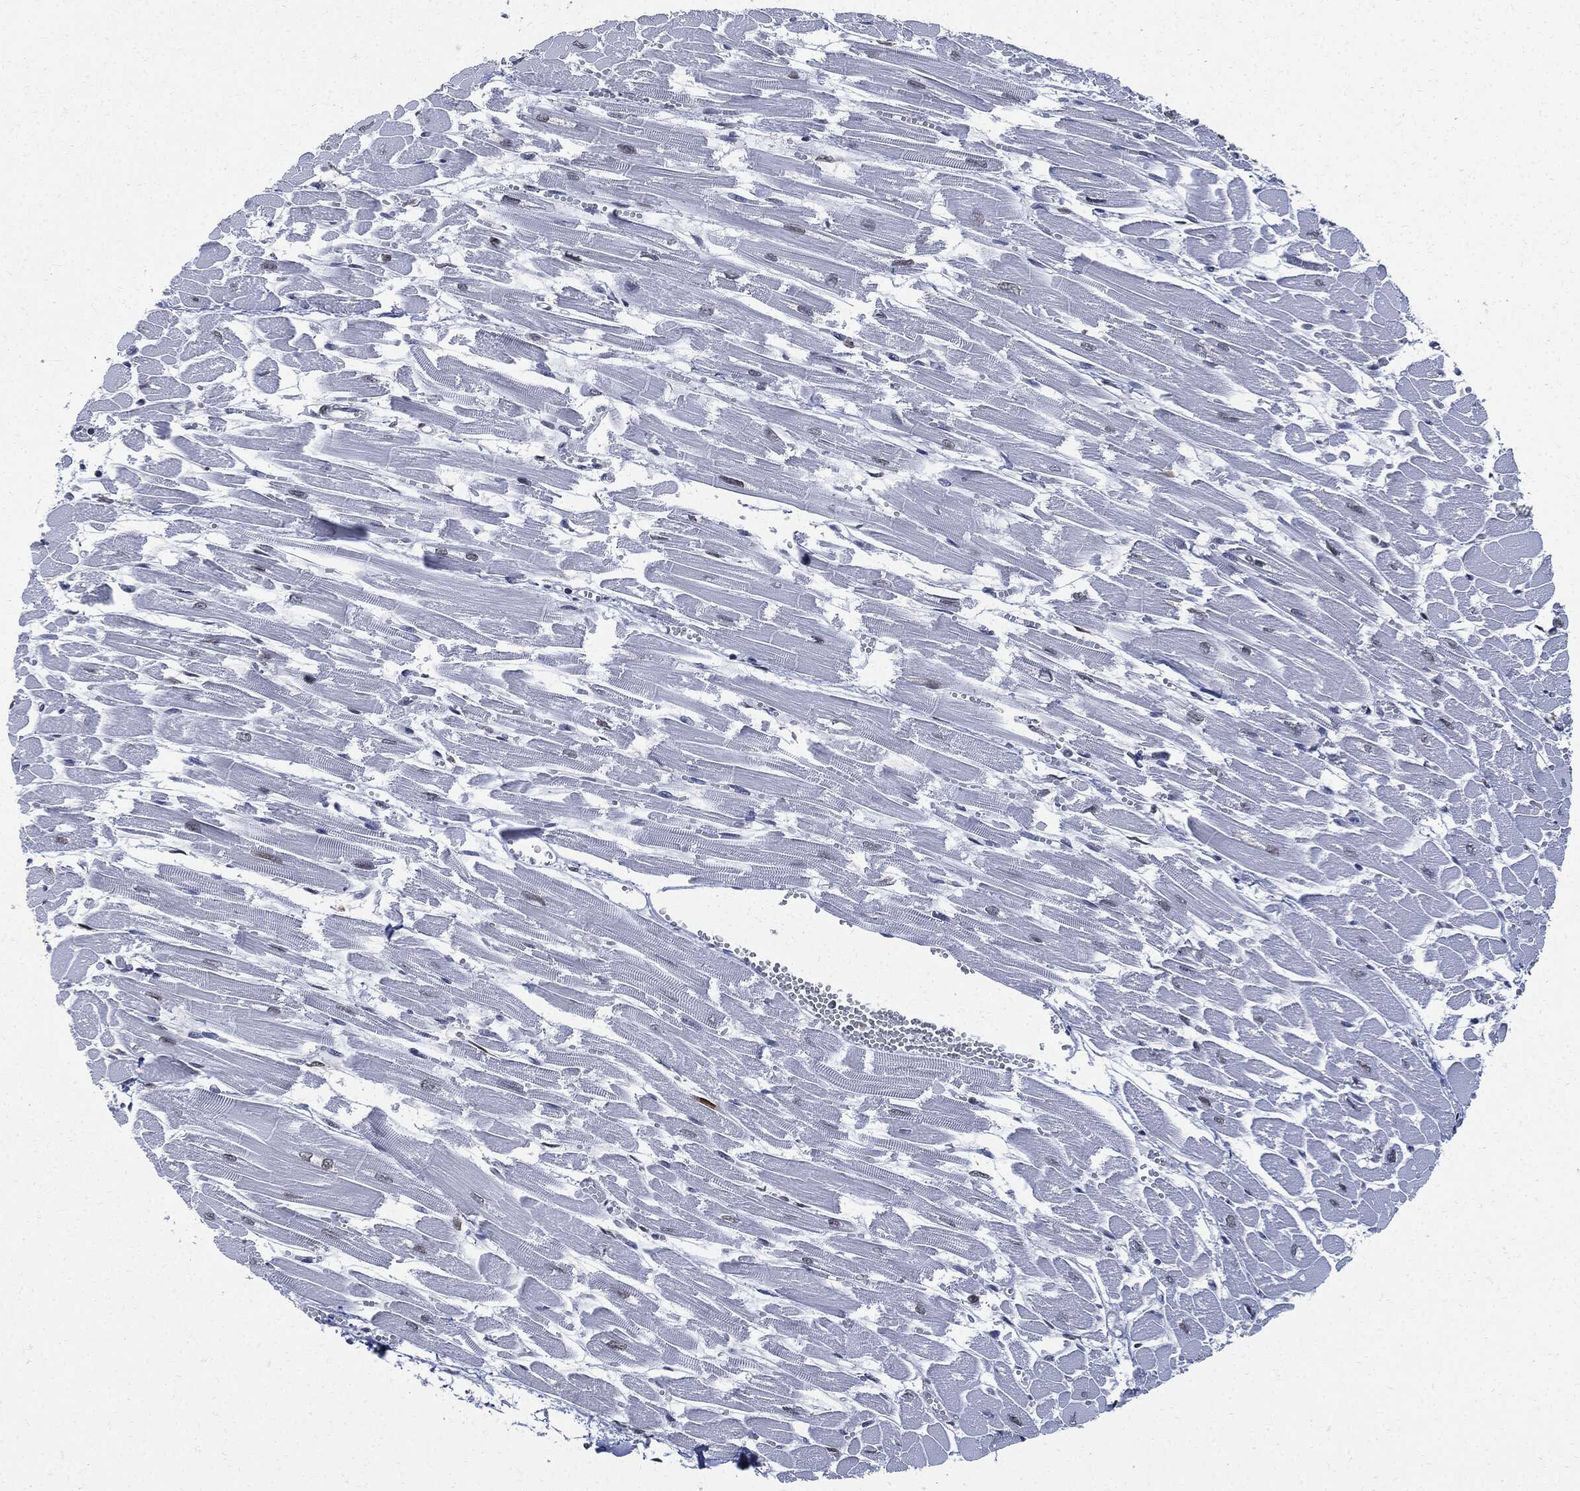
{"staining": {"intensity": "moderate", "quantity": "25%-75%", "location": "nuclear"}, "tissue": "heart muscle", "cell_type": "Cardiomyocytes", "image_type": "normal", "snomed": [{"axis": "morphology", "description": "Normal tissue, NOS"}, {"axis": "topography", "description": "Heart"}], "caption": "IHC of normal heart muscle exhibits medium levels of moderate nuclear expression in about 25%-75% of cardiomyocytes.", "gene": "PCNA", "patient": {"sex": "female", "age": 52}}